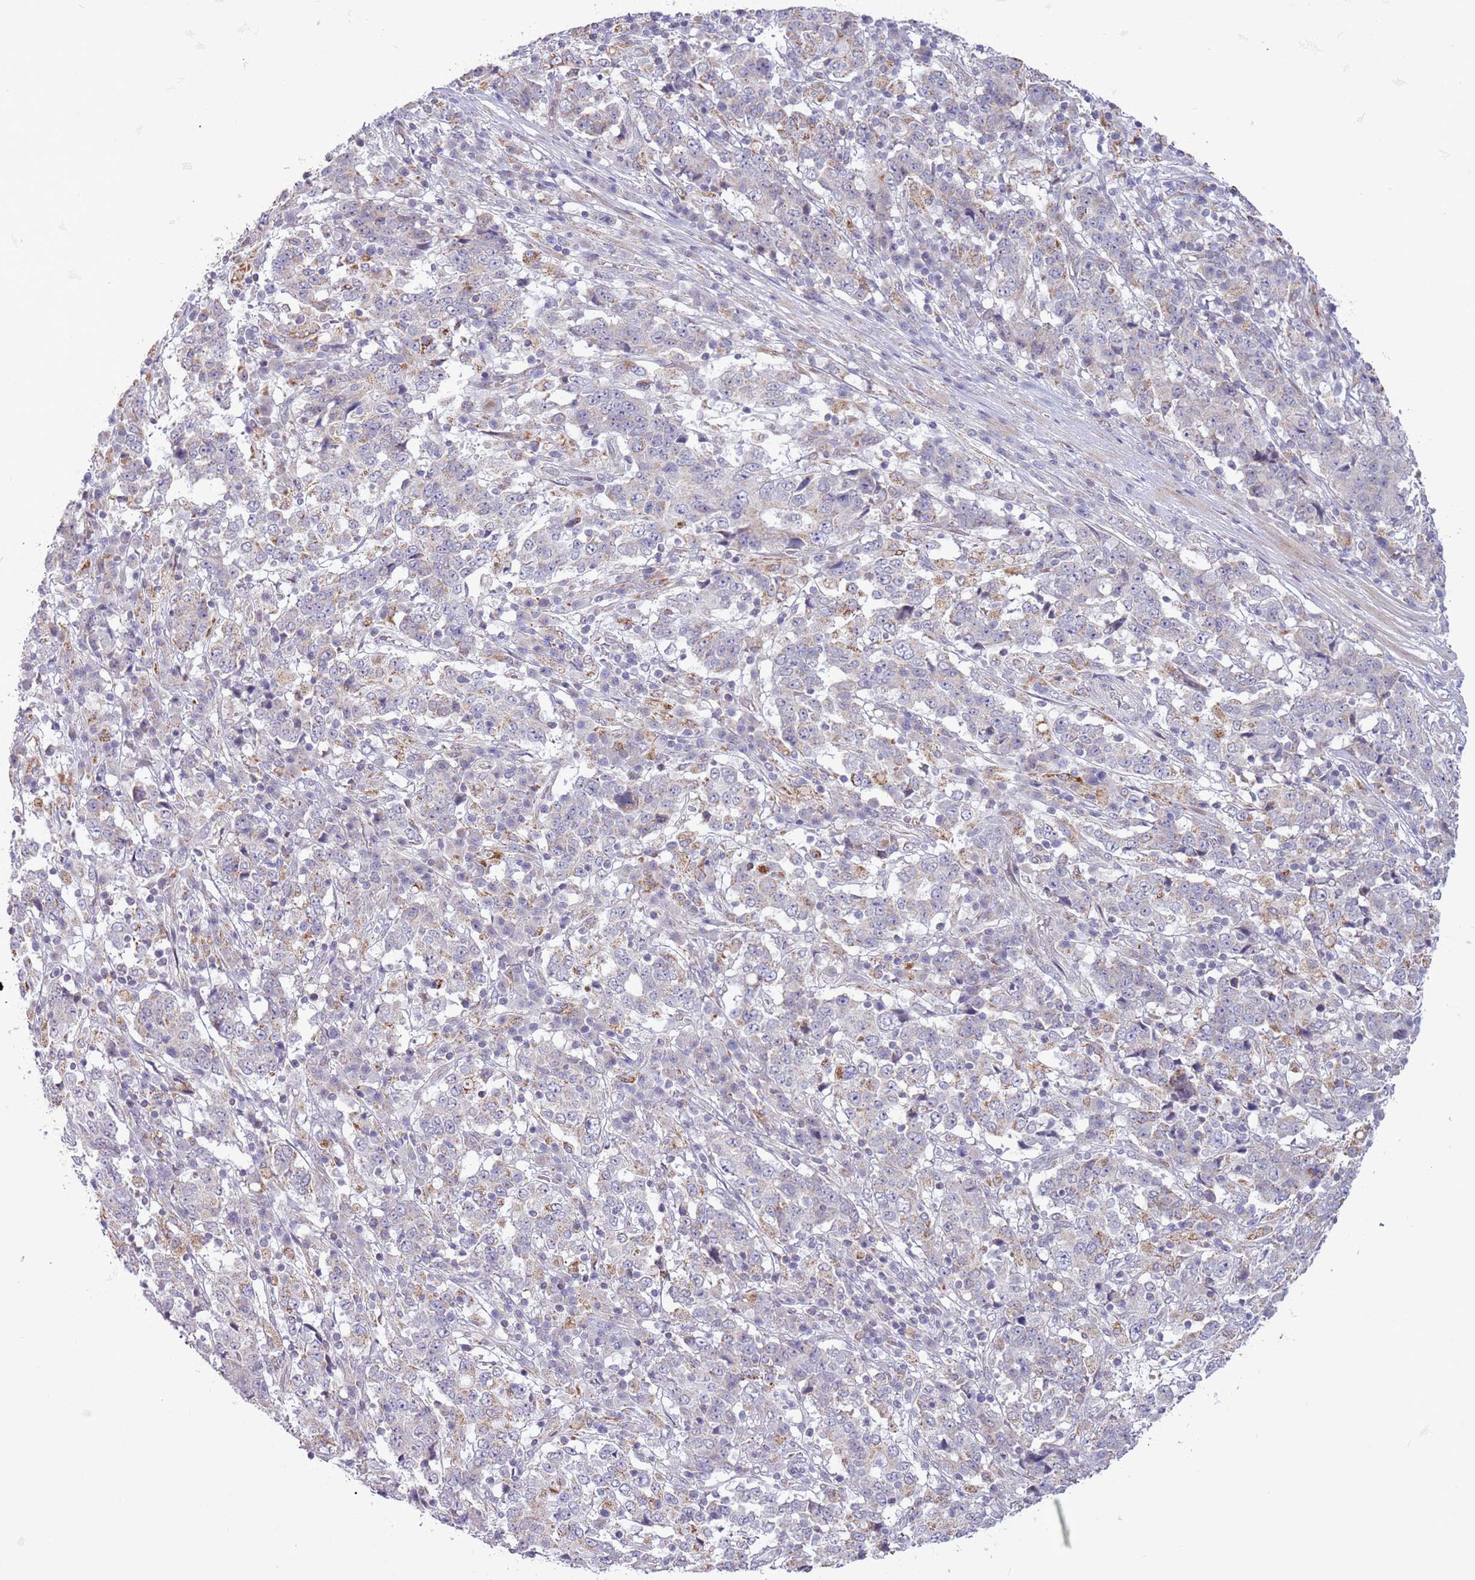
{"staining": {"intensity": "moderate", "quantity": "<25%", "location": "cytoplasmic/membranous"}, "tissue": "stomach cancer", "cell_type": "Tumor cells", "image_type": "cancer", "snomed": [{"axis": "morphology", "description": "Adenocarcinoma, NOS"}, {"axis": "topography", "description": "Stomach"}], "caption": "IHC (DAB) staining of human stomach cancer exhibits moderate cytoplasmic/membranous protein staining in approximately <25% of tumor cells.", "gene": "MLLT11", "patient": {"sex": "male", "age": 59}}